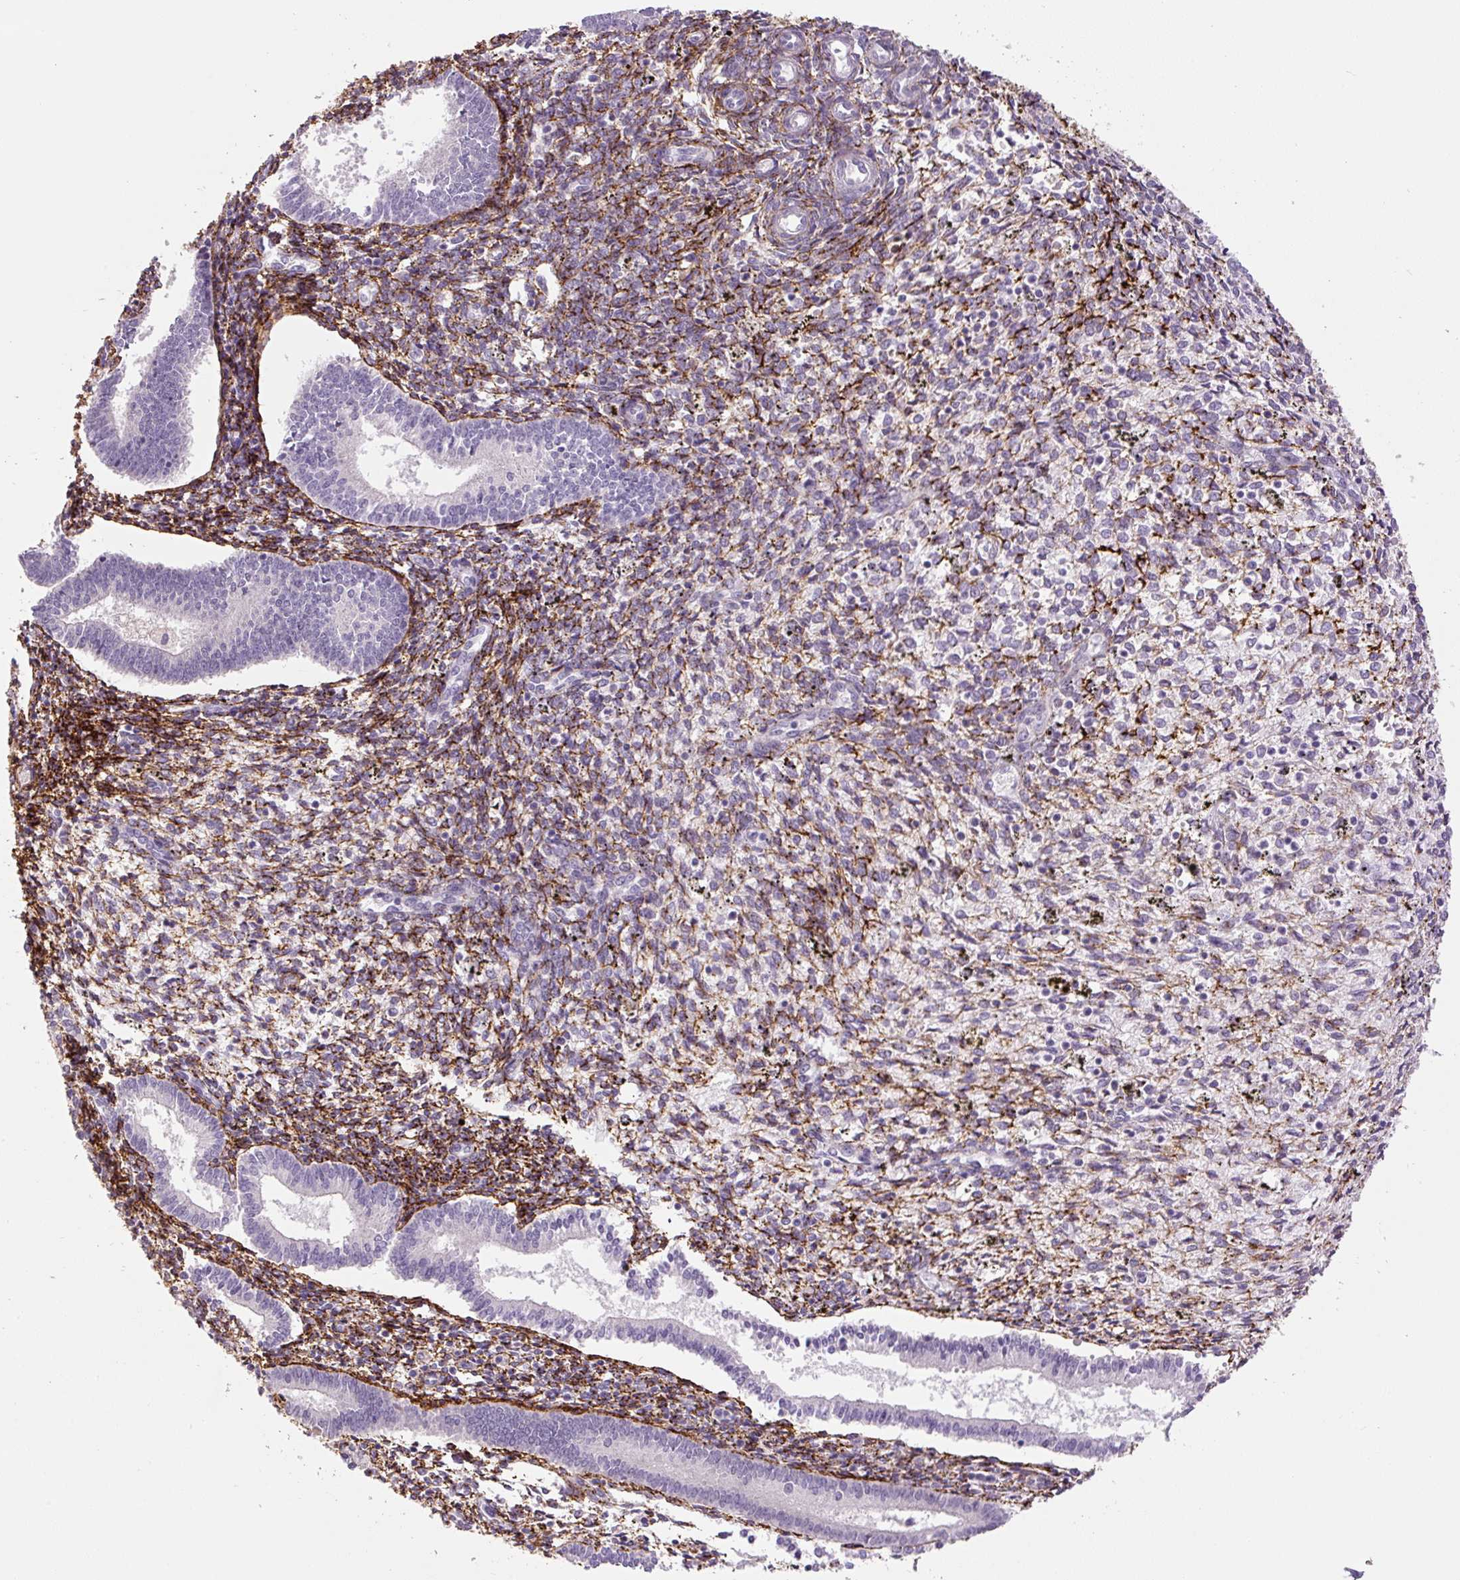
{"staining": {"intensity": "strong", "quantity": "25%-75%", "location": "cytoplasmic/membranous"}, "tissue": "endometrium", "cell_type": "Cells in endometrial stroma", "image_type": "normal", "snomed": [{"axis": "morphology", "description": "Normal tissue, NOS"}, {"axis": "topography", "description": "Endometrium"}], "caption": "An image of human endometrium stained for a protein exhibits strong cytoplasmic/membranous brown staining in cells in endometrial stroma. Nuclei are stained in blue.", "gene": "FBN1", "patient": {"sex": "female", "age": 41}}